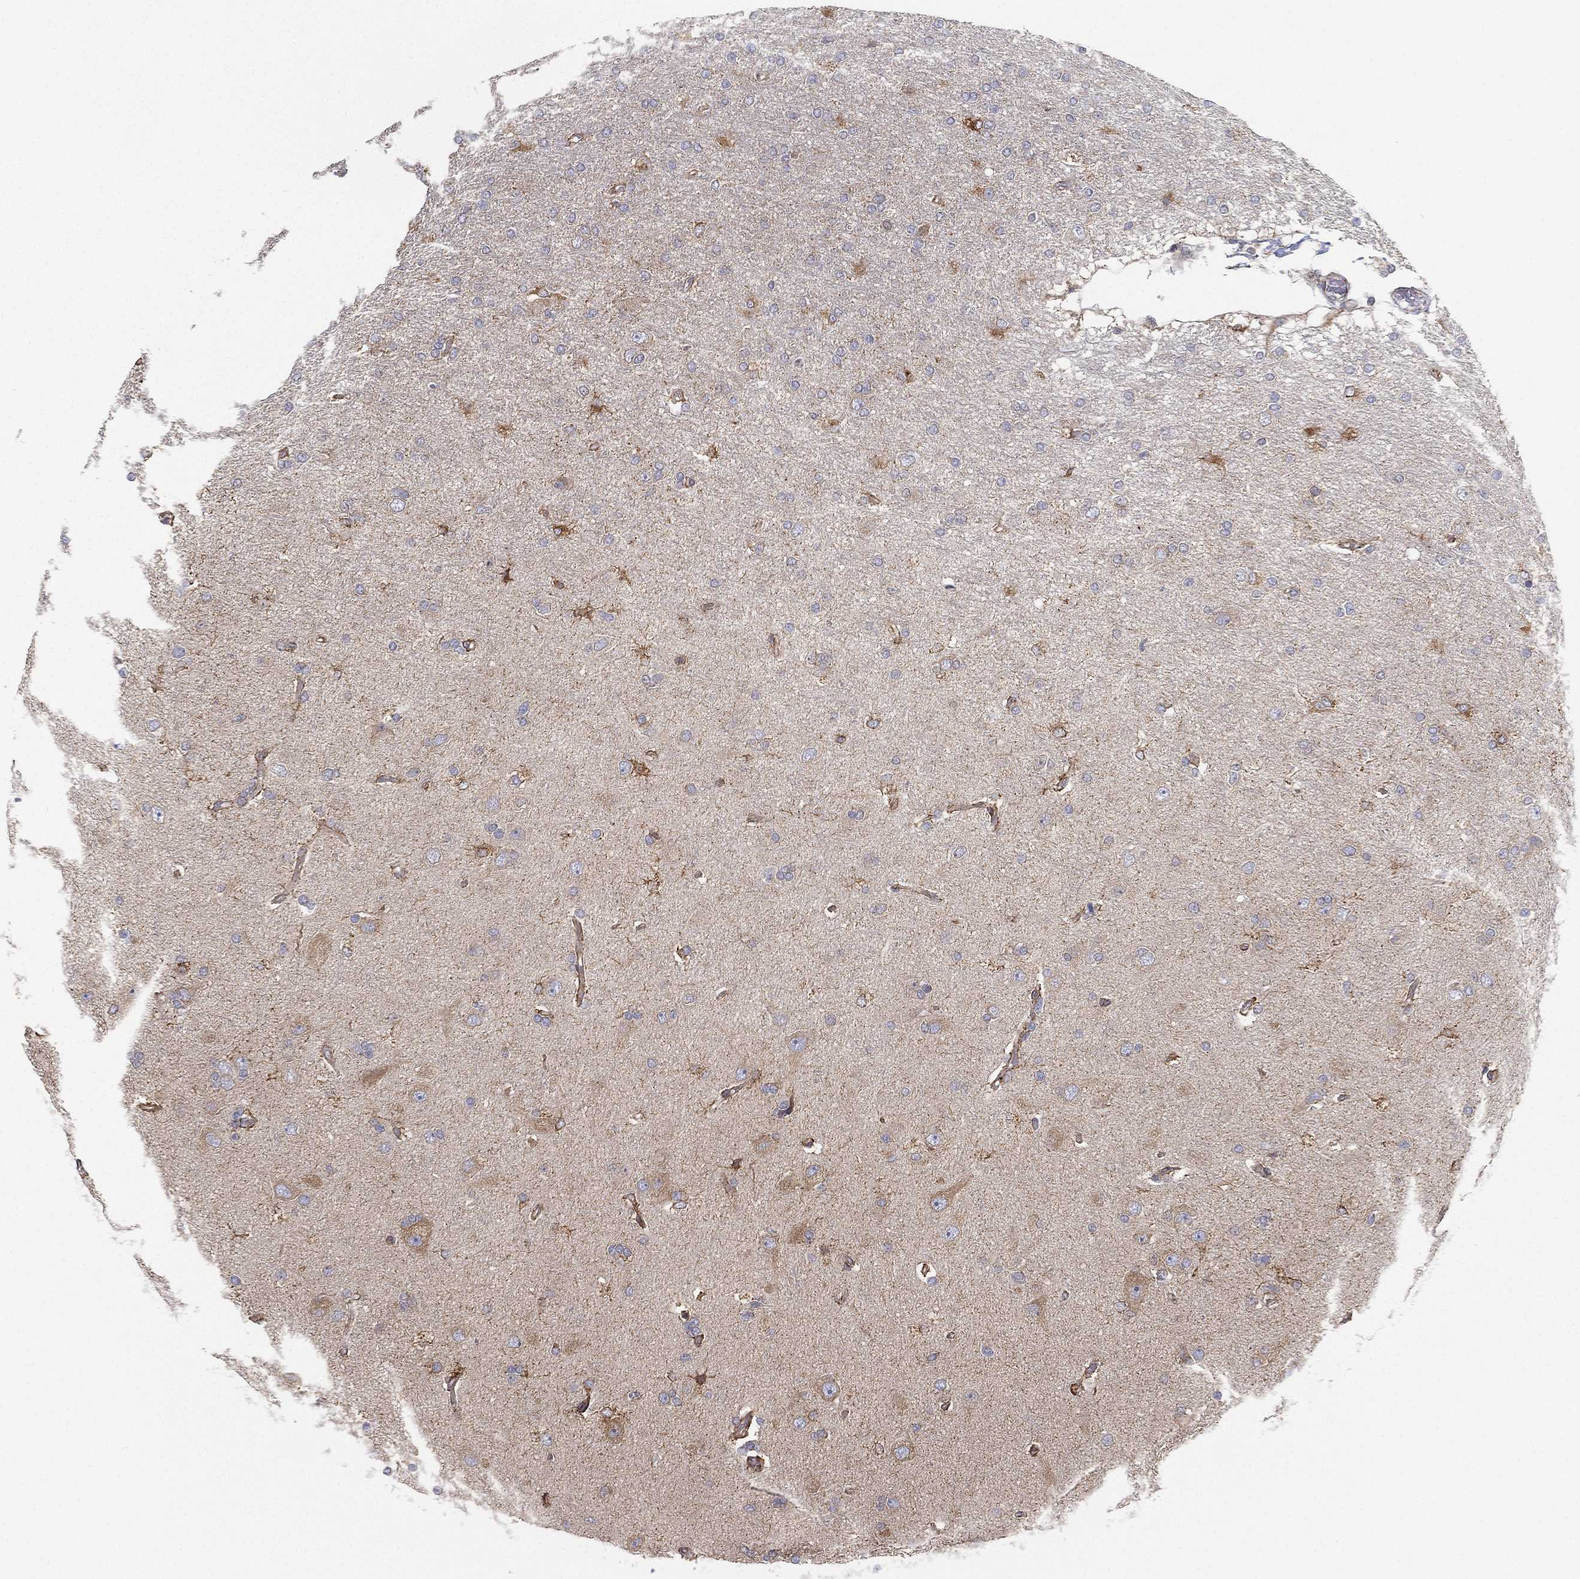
{"staining": {"intensity": "weak", "quantity": "<25%", "location": "cytoplasmic/membranous"}, "tissue": "glioma", "cell_type": "Tumor cells", "image_type": "cancer", "snomed": [{"axis": "morphology", "description": "Glioma, malignant, High grade"}, {"axis": "topography", "description": "Cerebral cortex"}], "caption": "Immunohistochemical staining of glioma displays no significant expression in tumor cells.", "gene": "CYB5B", "patient": {"sex": "male", "age": 70}}